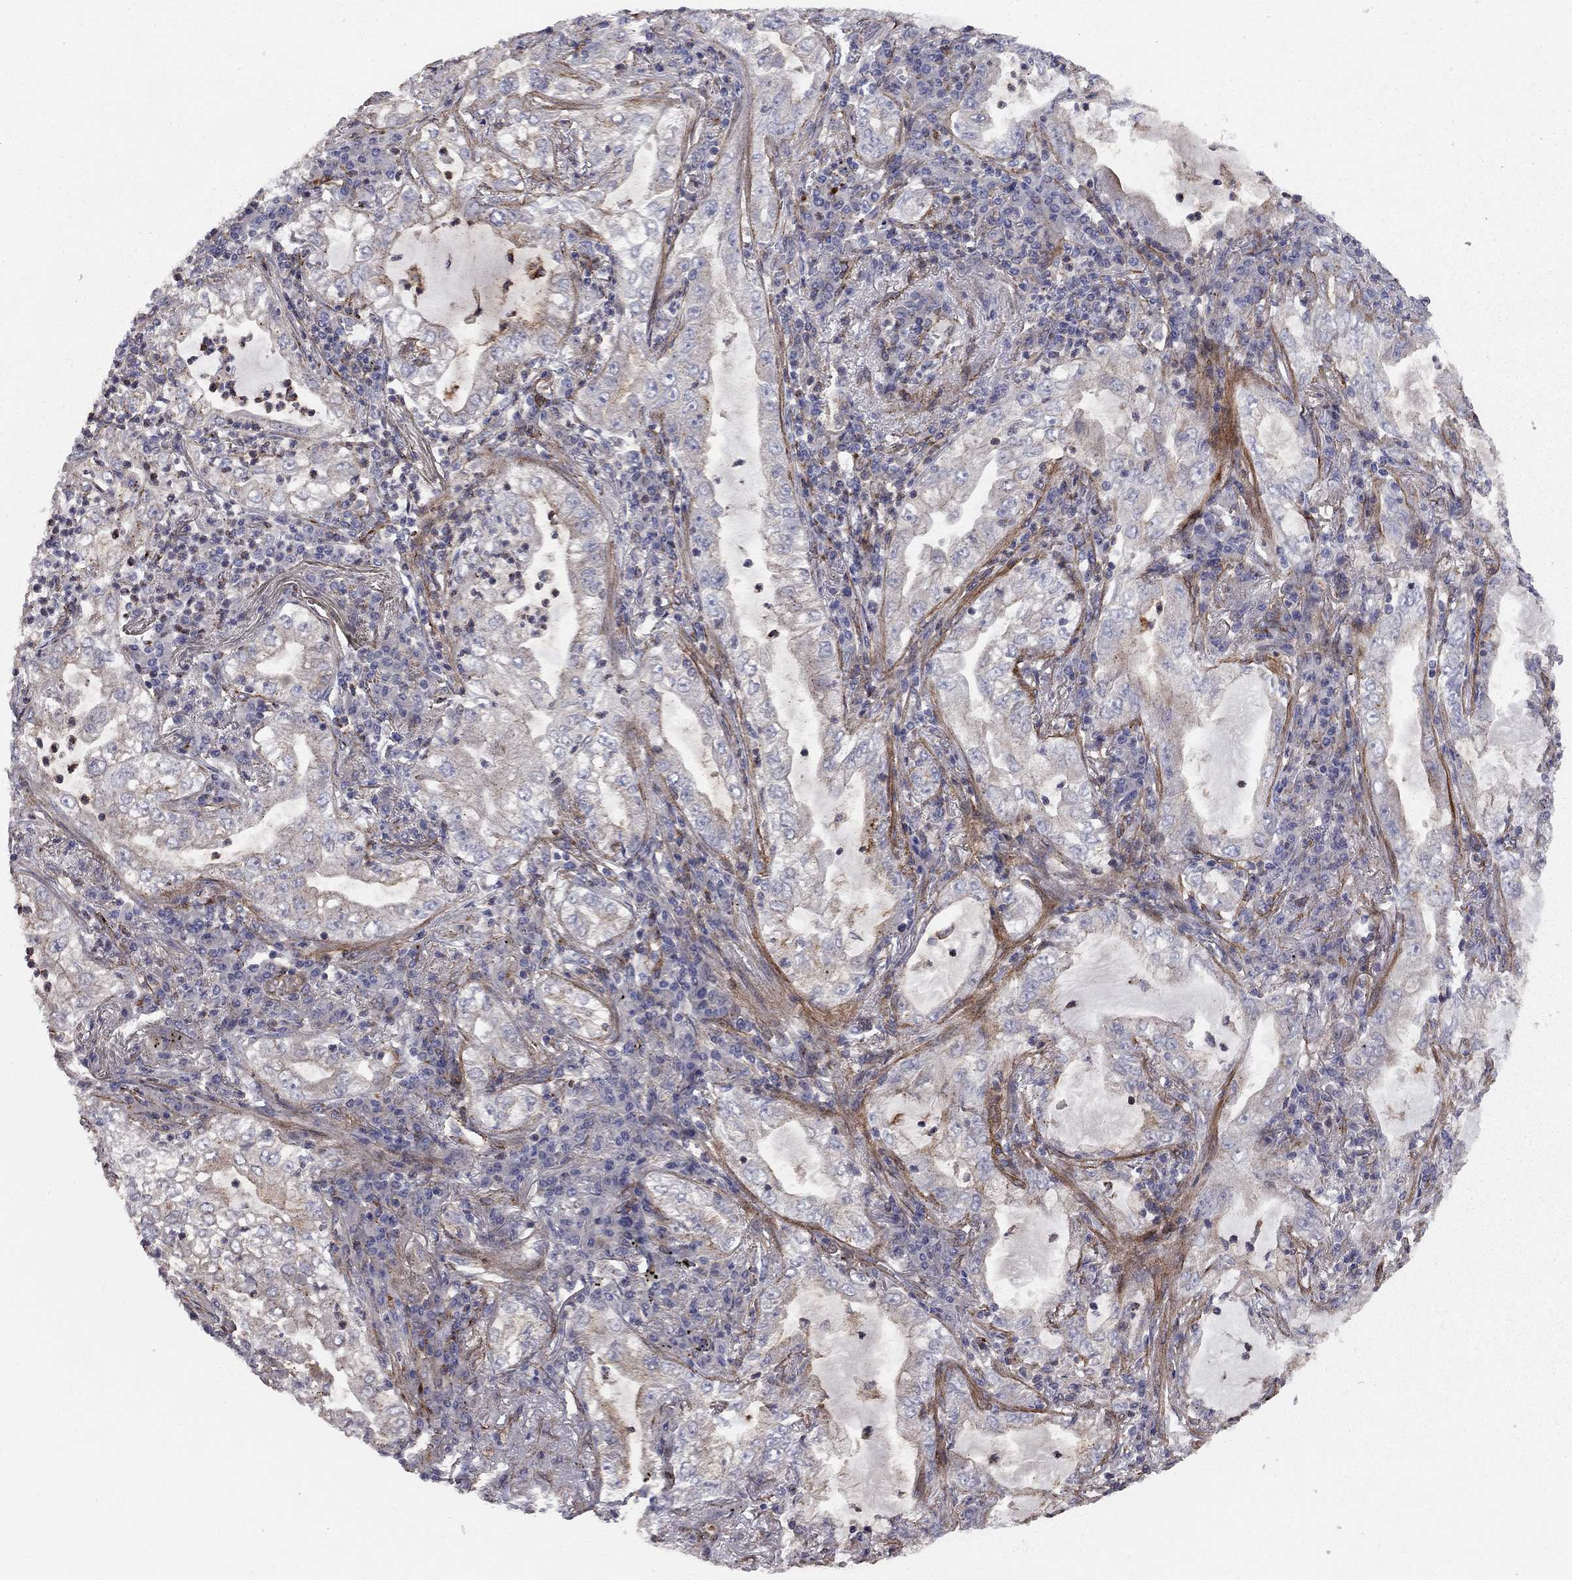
{"staining": {"intensity": "weak", "quantity": "<25%", "location": "cytoplasmic/membranous"}, "tissue": "lung cancer", "cell_type": "Tumor cells", "image_type": "cancer", "snomed": [{"axis": "morphology", "description": "Adenocarcinoma, NOS"}, {"axis": "topography", "description": "Lung"}], "caption": "This image is of lung cancer (adenocarcinoma) stained with immunohistochemistry (IHC) to label a protein in brown with the nuclei are counter-stained blue. There is no expression in tumor cells.", "gene": "RASEF", "patient": {"sex": "female", "age": 73}}